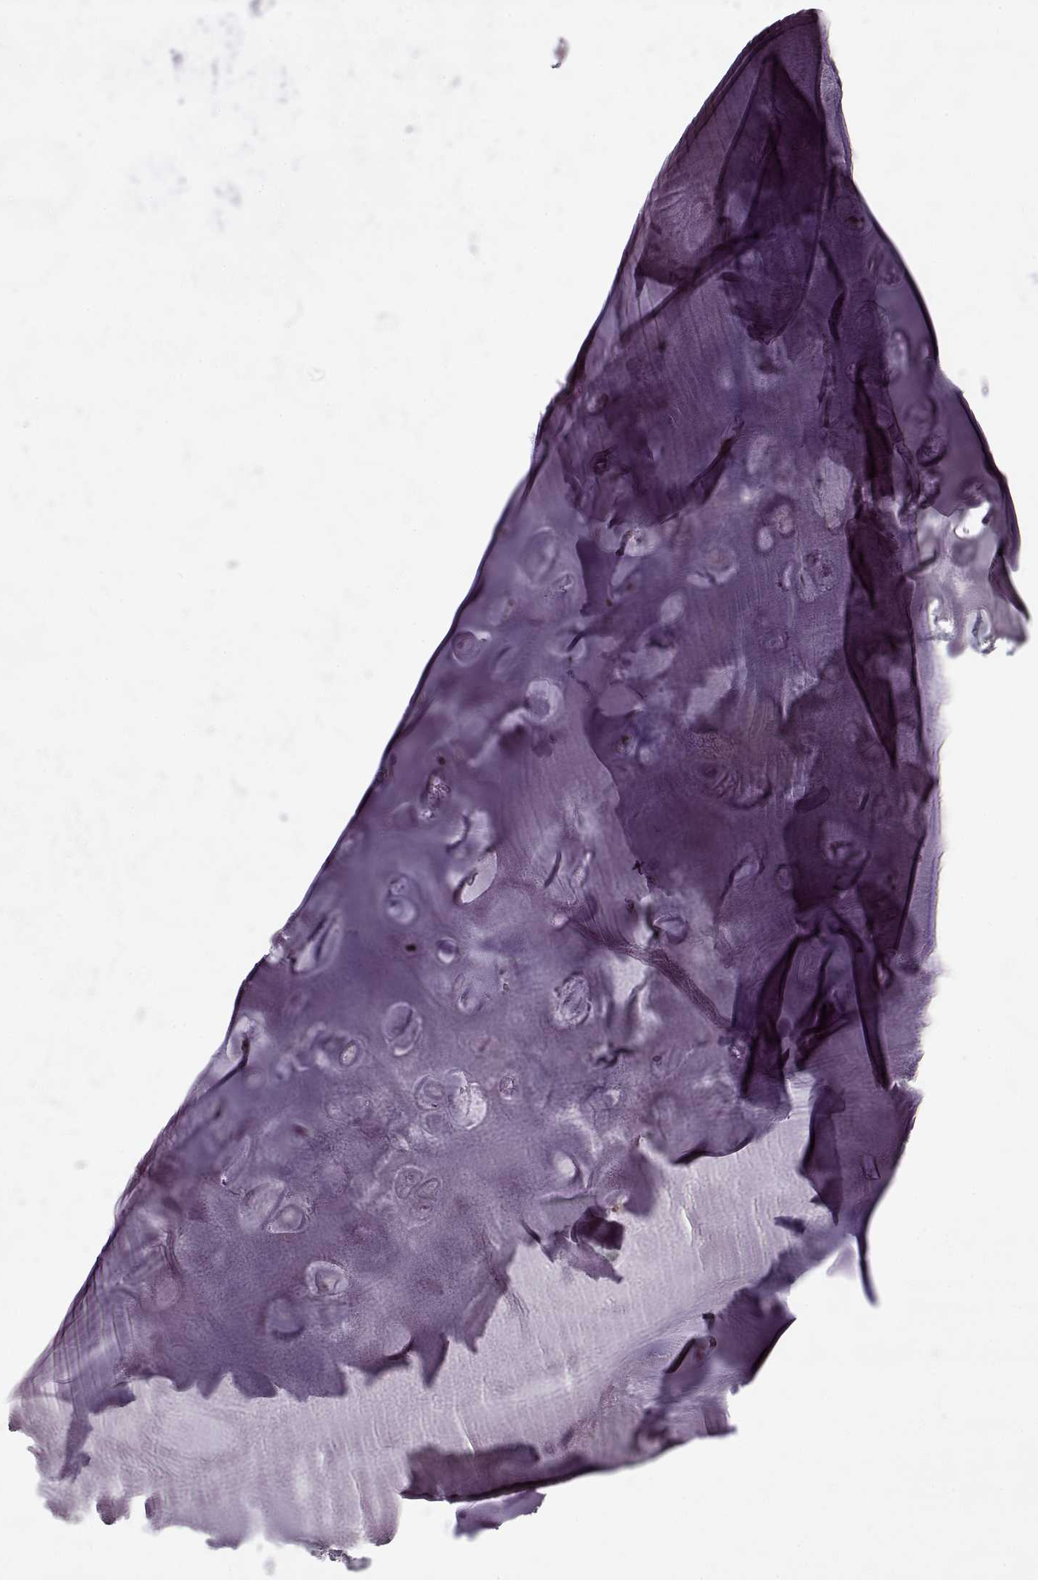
{"staining": {"intensity": "negative", "quantity": "none", "location": "none"}, "tissue": "adipose tissue", "cell_type": "Adipocytes", "image_type": "normal", "snomed": [{"axis": "morphology", "description": "Normal tissue, NOS"}, {"axis": "morphology", "description": "Squamous cell carcinoma, NOS"}, {"axis": "topography", "description": "Cartilage tissue"}, {"axis": "topography", "description": "Lung"}], "caption": "Adipocytes are negative for protein expression in normal human adipose tissue. (DAB (3,3'-diaminobenzidine) IHC with hematoxylin counter stain).", "gene": "DENND4B", "patient": {"sex": "male", "age": 66}}